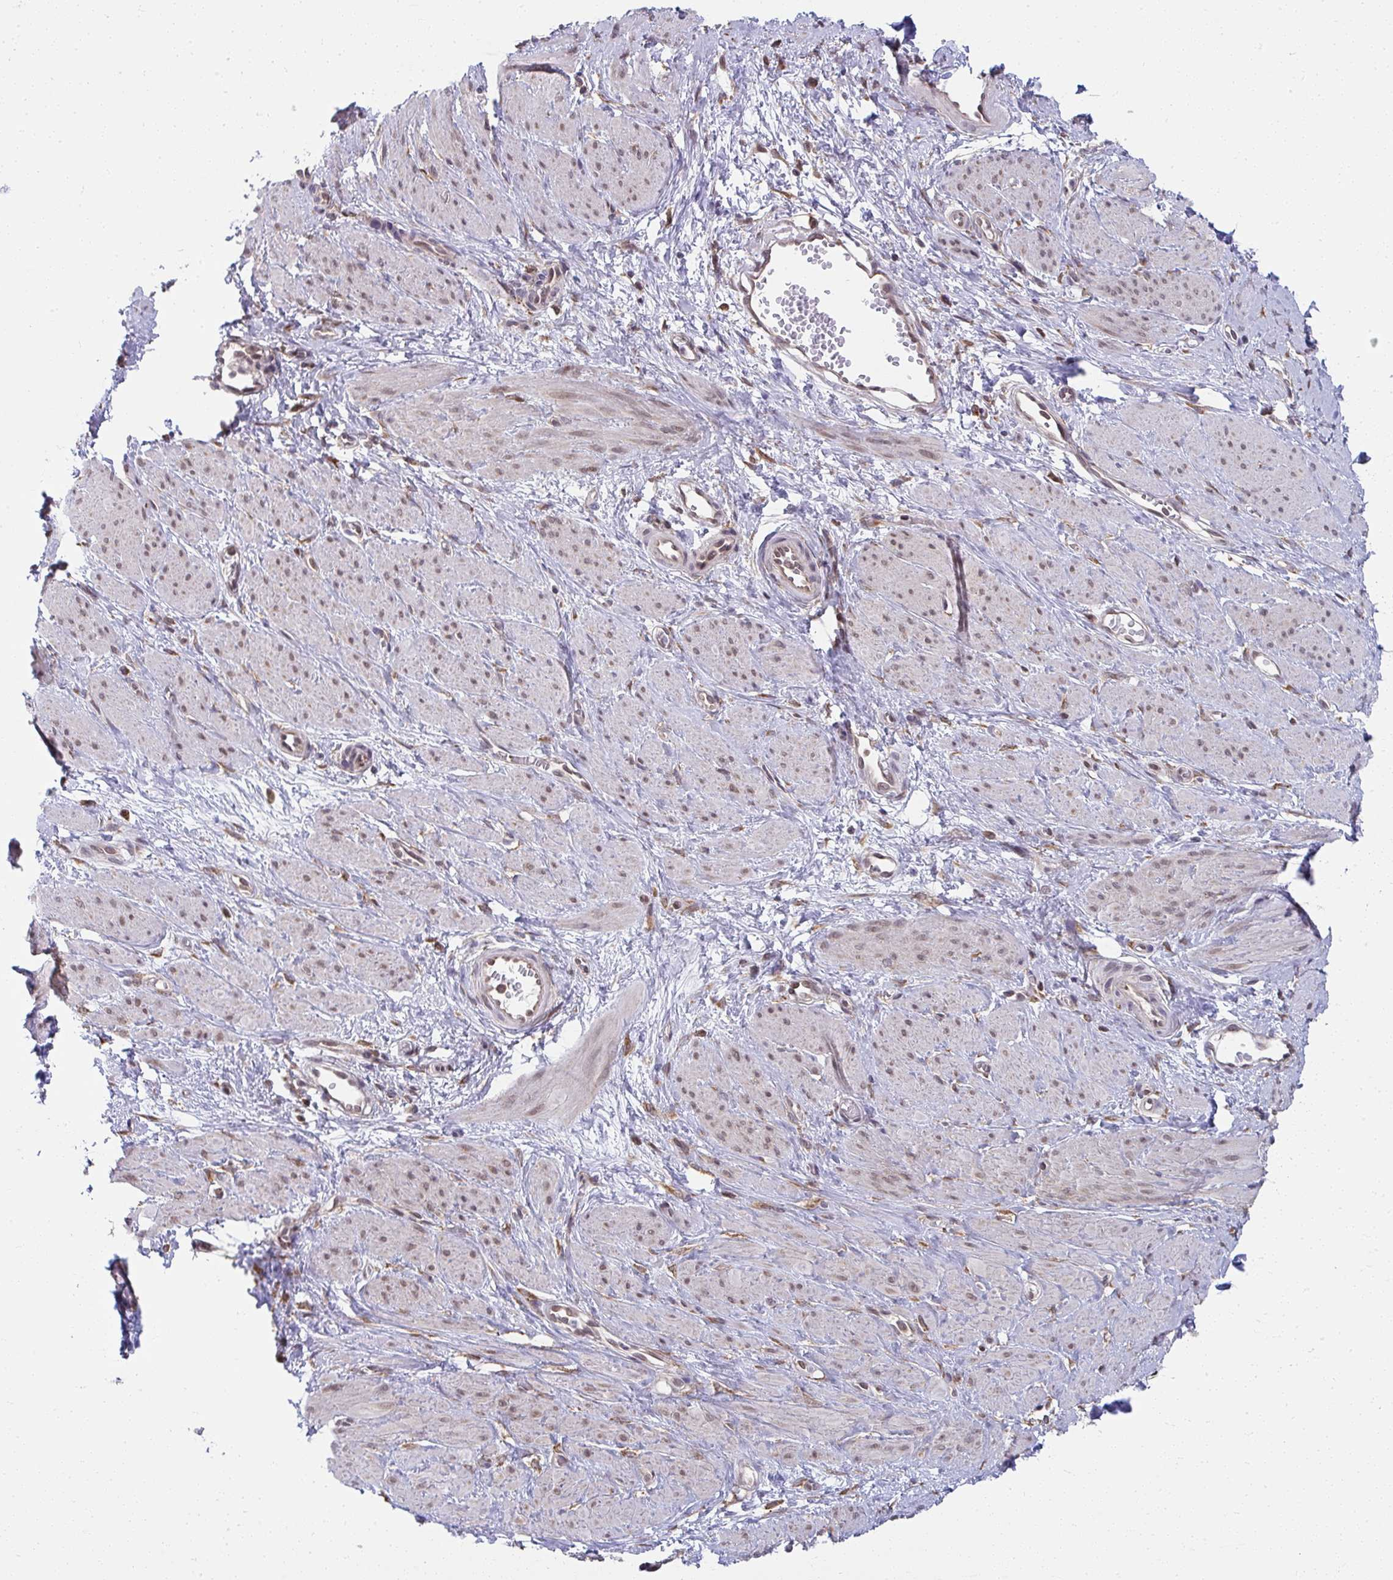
{"staining": {"intensity": "weak", "quantity": "25%-75%", "location": "nuclear"}, "tissue": "smooth muscle", "cell_type": "Smooth muscle cells", "image_type": "normal", "snomed": [{"axis": "morphology", "description": "Normal tissue, NOS"}, {"axis": "topography", "description": "Smooth muscle"}, {"axis": "topography", "description": "Uterus"}], "caption": "DAB (3,3'-diaminobenzidine) immunohistochemical staining of unremarkable human smooth muscle shows weak nuclear protein expression in approximately 25%-75% of smooth muscle cells.", "gene": "NMNAT1", "patient": {"sex": "female", "age": 39}}